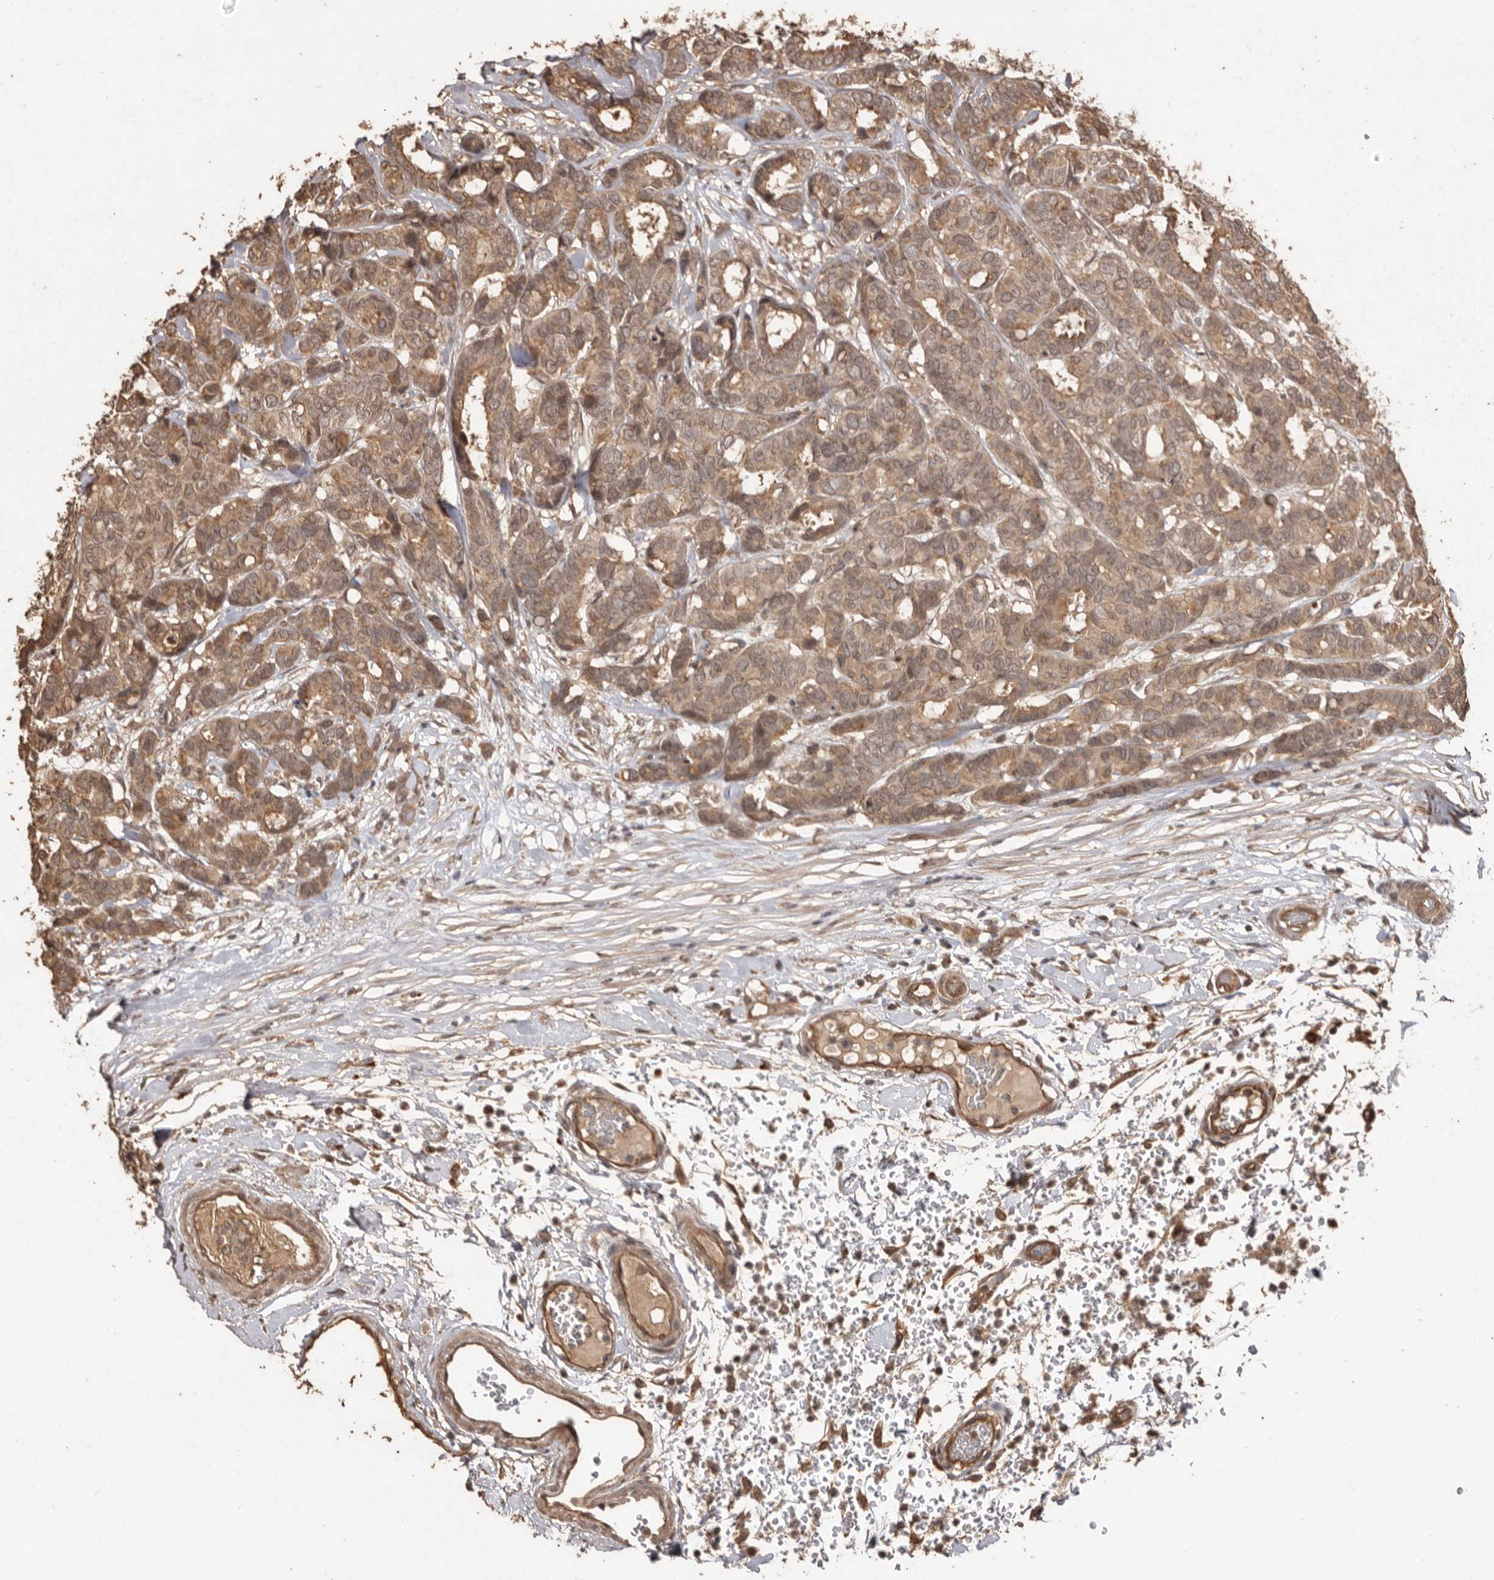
{"staining": {"intensity": "moderate", "quantity": ">75%", "location": "cytoplasmic/membranous,nuclear"}, "tissue": "breast cancer", "cell_type": "Tumor cells", "image_type": "cancer", "snomed": [{"axis": "morphology", "description": "Duct carcinoma"}, {"axis": "topography", "description": "Breast"}], "caption": "A photomicrograph of human breast infiltrating ductal carcinoma stained for a protein shows moderate cytoplasmic/membranous and nuclear brown staining in tumor cells. The protein of interest is stained brown, and the nuclei are stained in blue (DAB IHC with brightfield microscopy, high magnification).", "gene": "NUP43", "patient": {"sex": "female", "age": 87}}